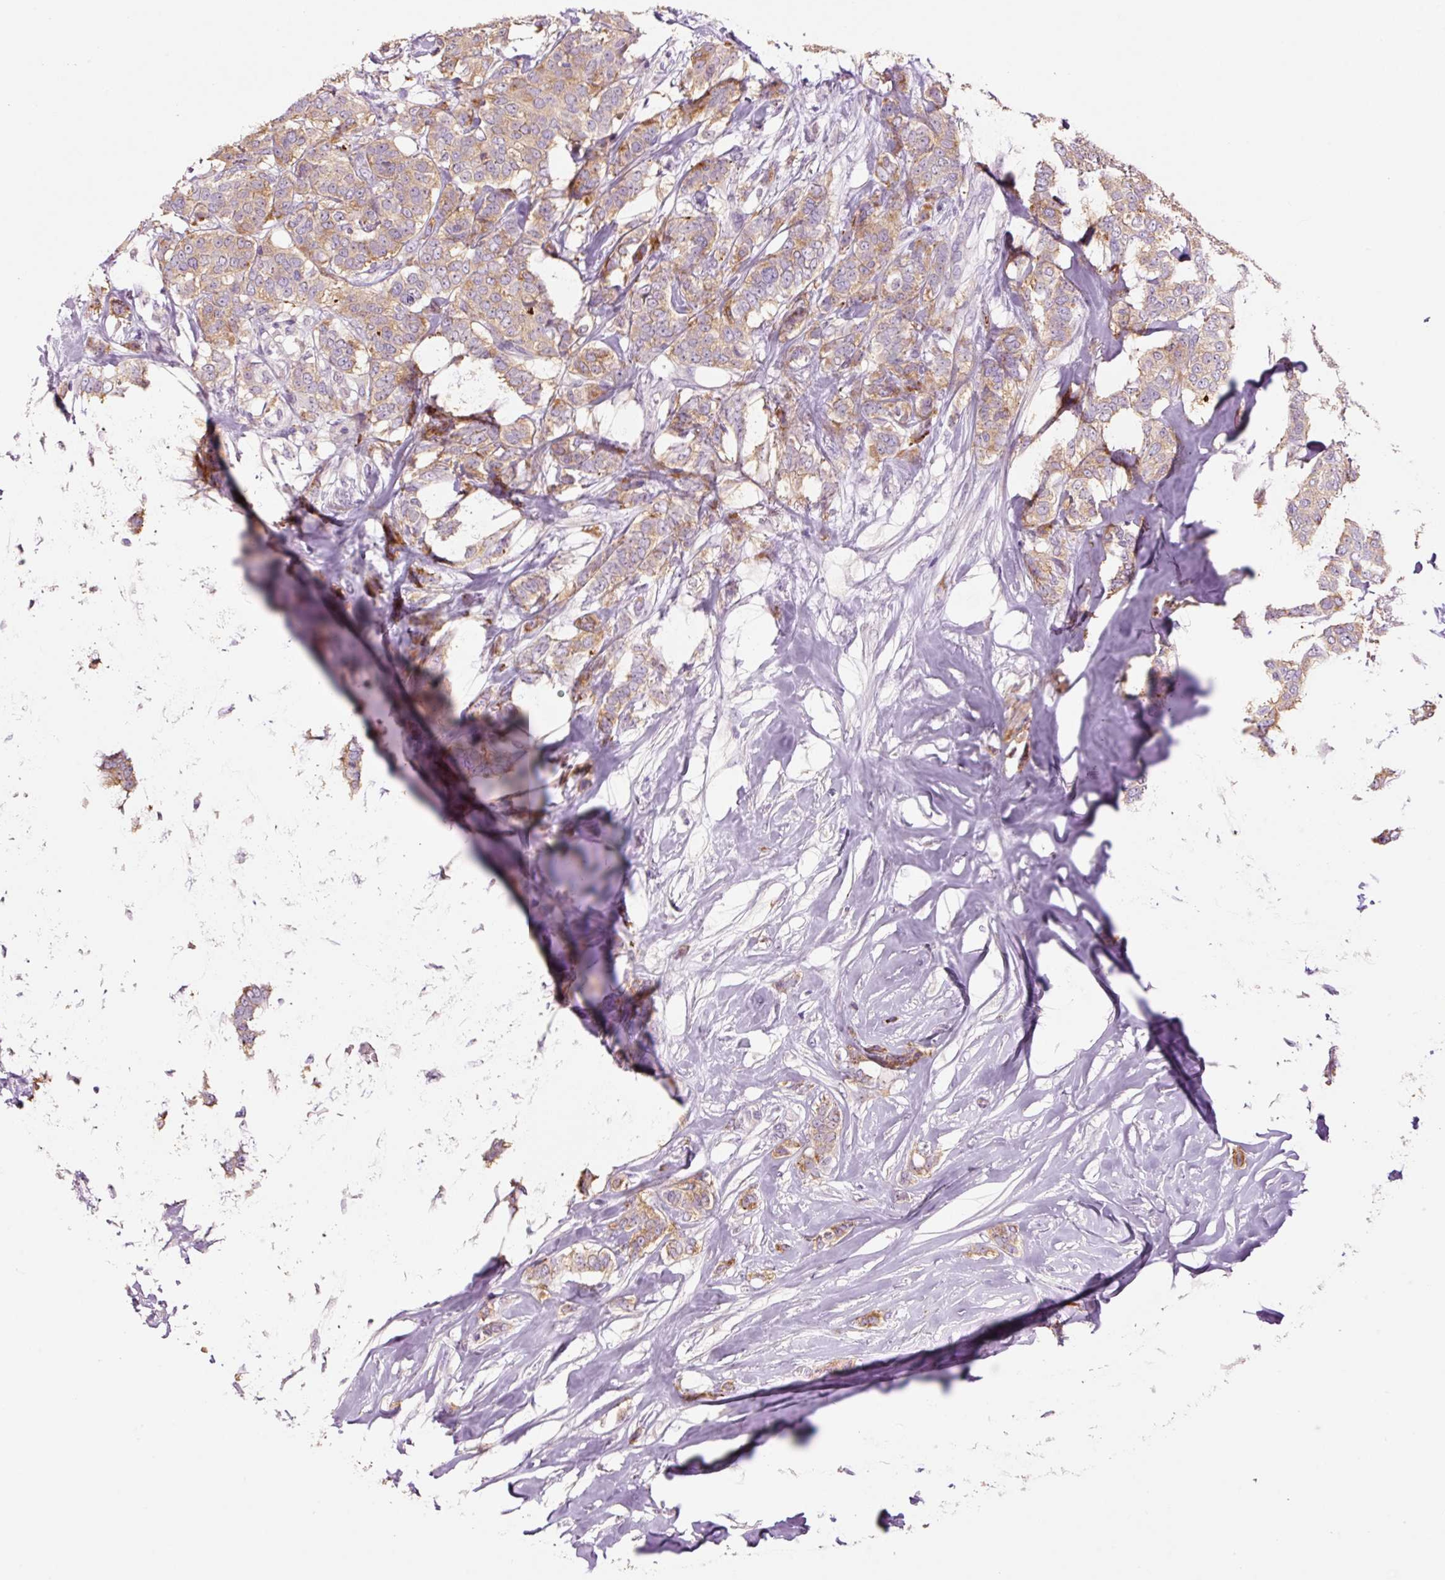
{"staining": {"intensity": "moderate", "quantity": ">75%", "location": "cytoplasmic/membranous"}, "tissue": "breast cancer", "cell_type": "Tumor cells", "image_type": "cancer", "snomed": [{"axis": "morphology", "description": "Duct carcinoma"}, {"axis": "topography", "description": "Breast"}], "caption": "There is medium levels of moderate cytoplasmic/membranous positivity in tumor cells of infiltrating ductal carcinoma (breast), as demonstrated by immunohistochemical staining (brown color).", "gene": "HAX1", "patient": {"sex": "female", "age": 72}}